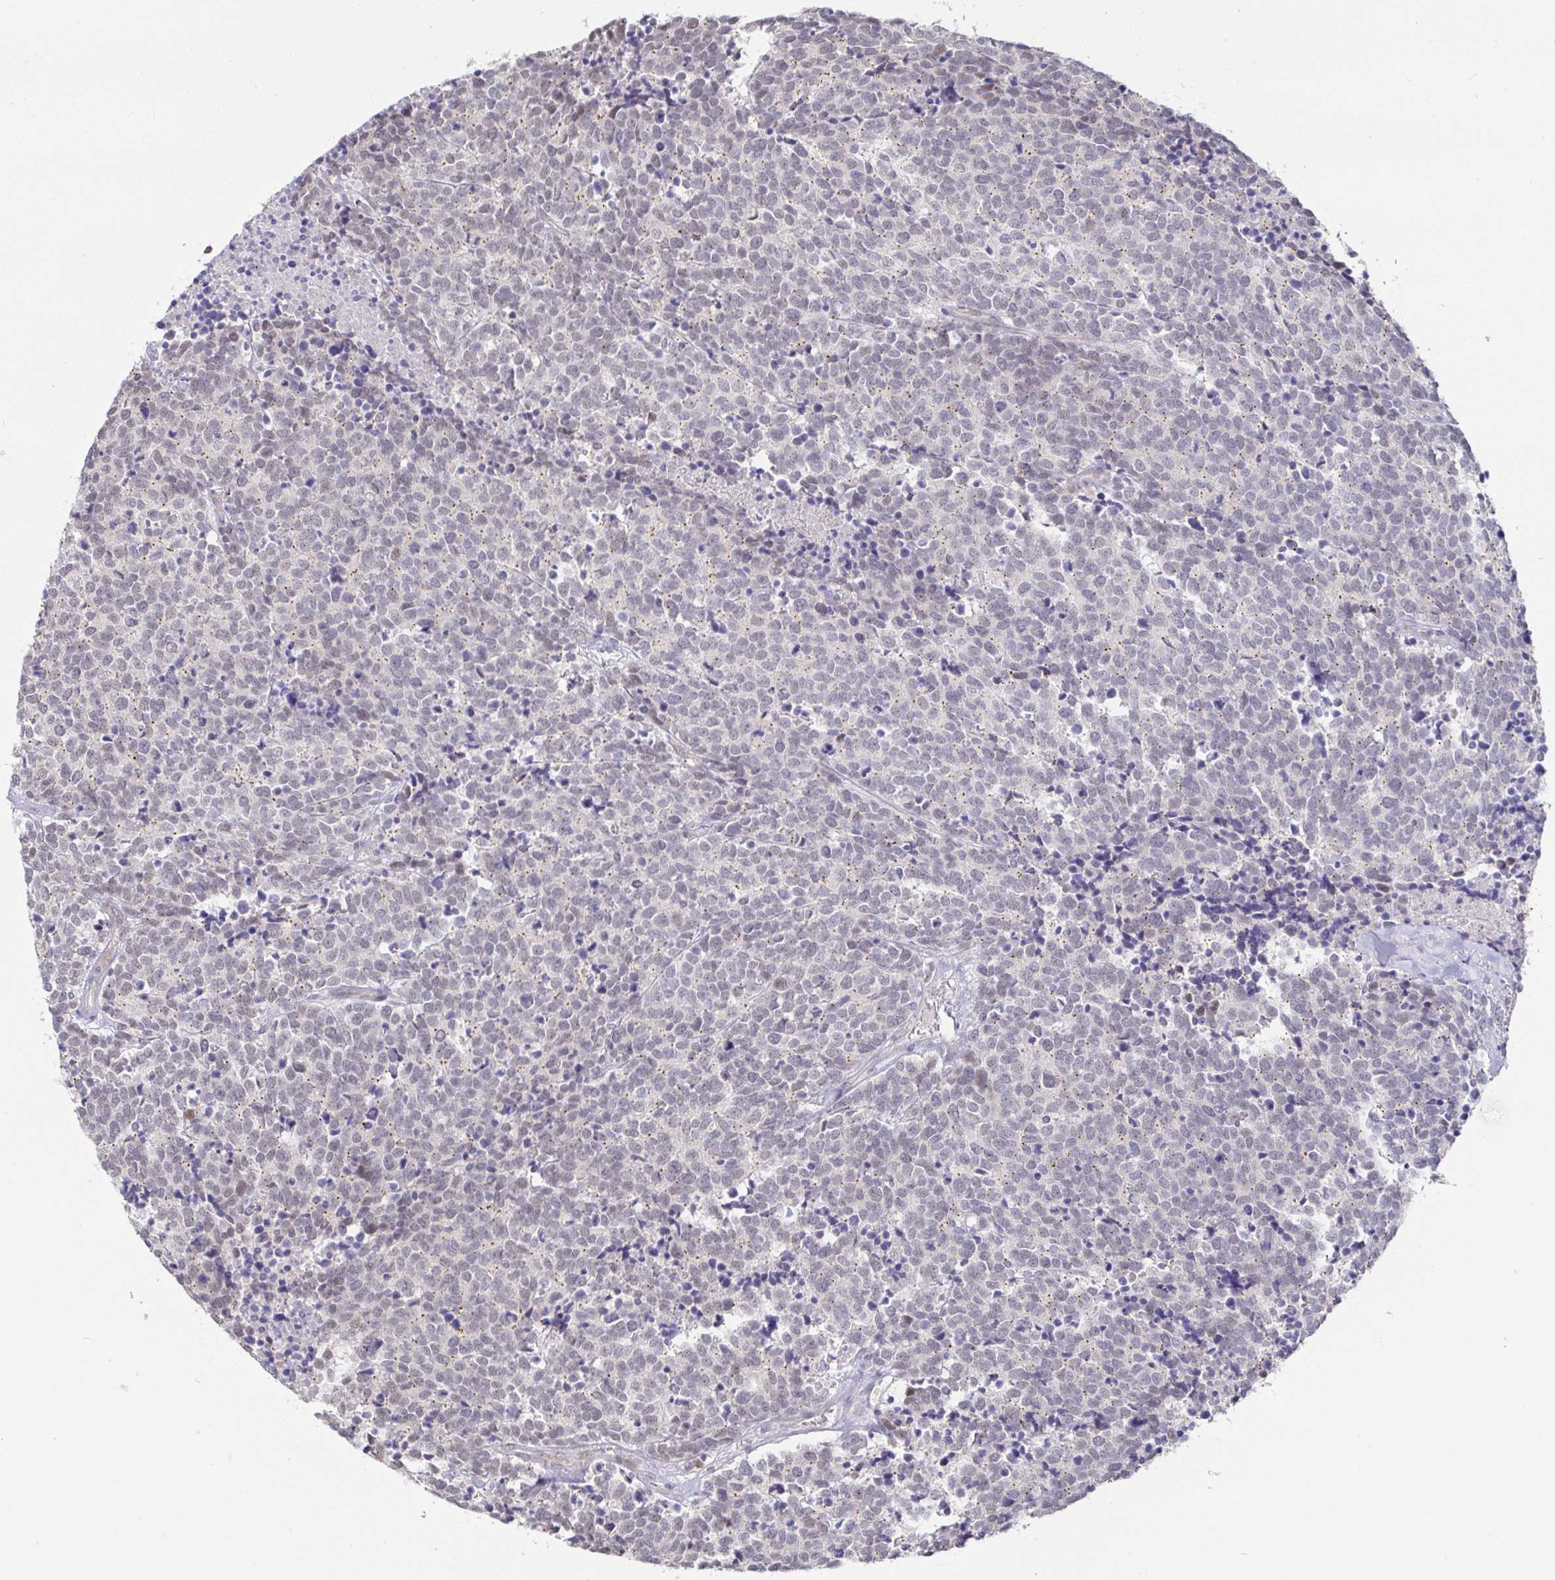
{"staining": {"intensity": "negative", "quantity": "none", "location": "none"}, "tissue": "carcinoid", "cell_type": "Tumor cells", "image_type": "cancer", "snomed": [{"axis": "morphology", "description": "Carcinoid, malignant, NOS"}, {"axis": "topography", "description": "Skin"}], "caption": "This image is of carcinoid (malignant) stained with immunohistochemistry to label a protein in brown with the nuclei are counter-stained blue. There is no positivity in tumor cells. (Brightfield microscopy of DAB immunohistochemistry at high magnification).", "gene": "CIT", "patient": {"sex": "female", "age": 79}}